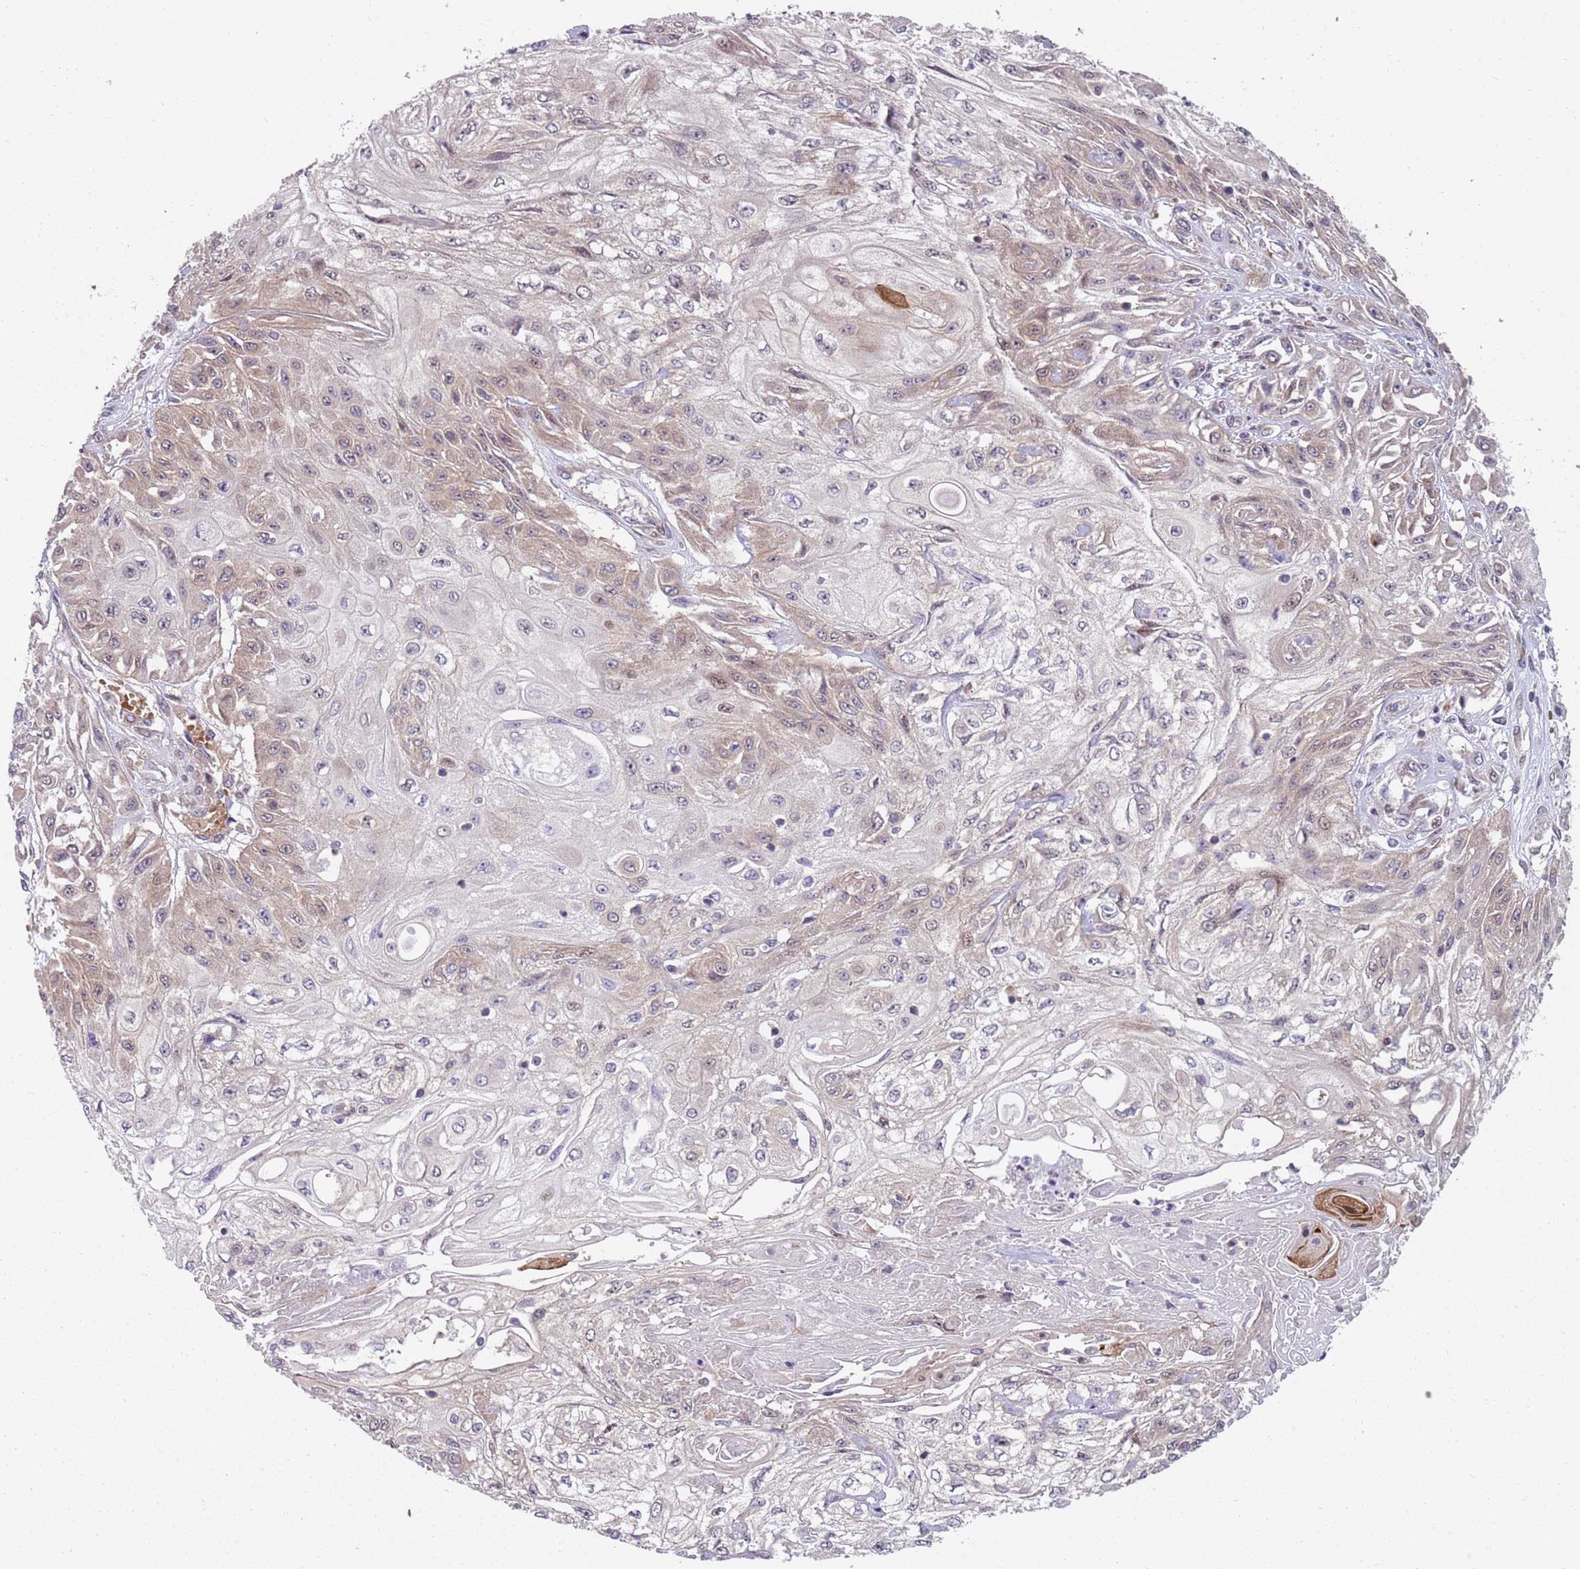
{"staining": {"intensity": "weak", "quantity": "<25%", "location": "cytoplasmic/membranous,nuclear"}, "tissue": "skin cancer", "cell_type": "Tumor cells", "image_type": "cancer", "snomed": [{"axis": "morphology", "description": "Squamous cell carcinoma, NOS"}, {"axis": "morphology", "description": "Squamous cell carcinoma, metastatic, NOS"}, {"axis": "topography", "description": "Skin"}, {"axis": "topography", "description": "Lymph node"}], "caption": "There is no significant positivity in tumor cells of skin cancer (squamous cell carcinoma).", "gene": "GGA1", "patient": {"sex": "male", "age": 75}}